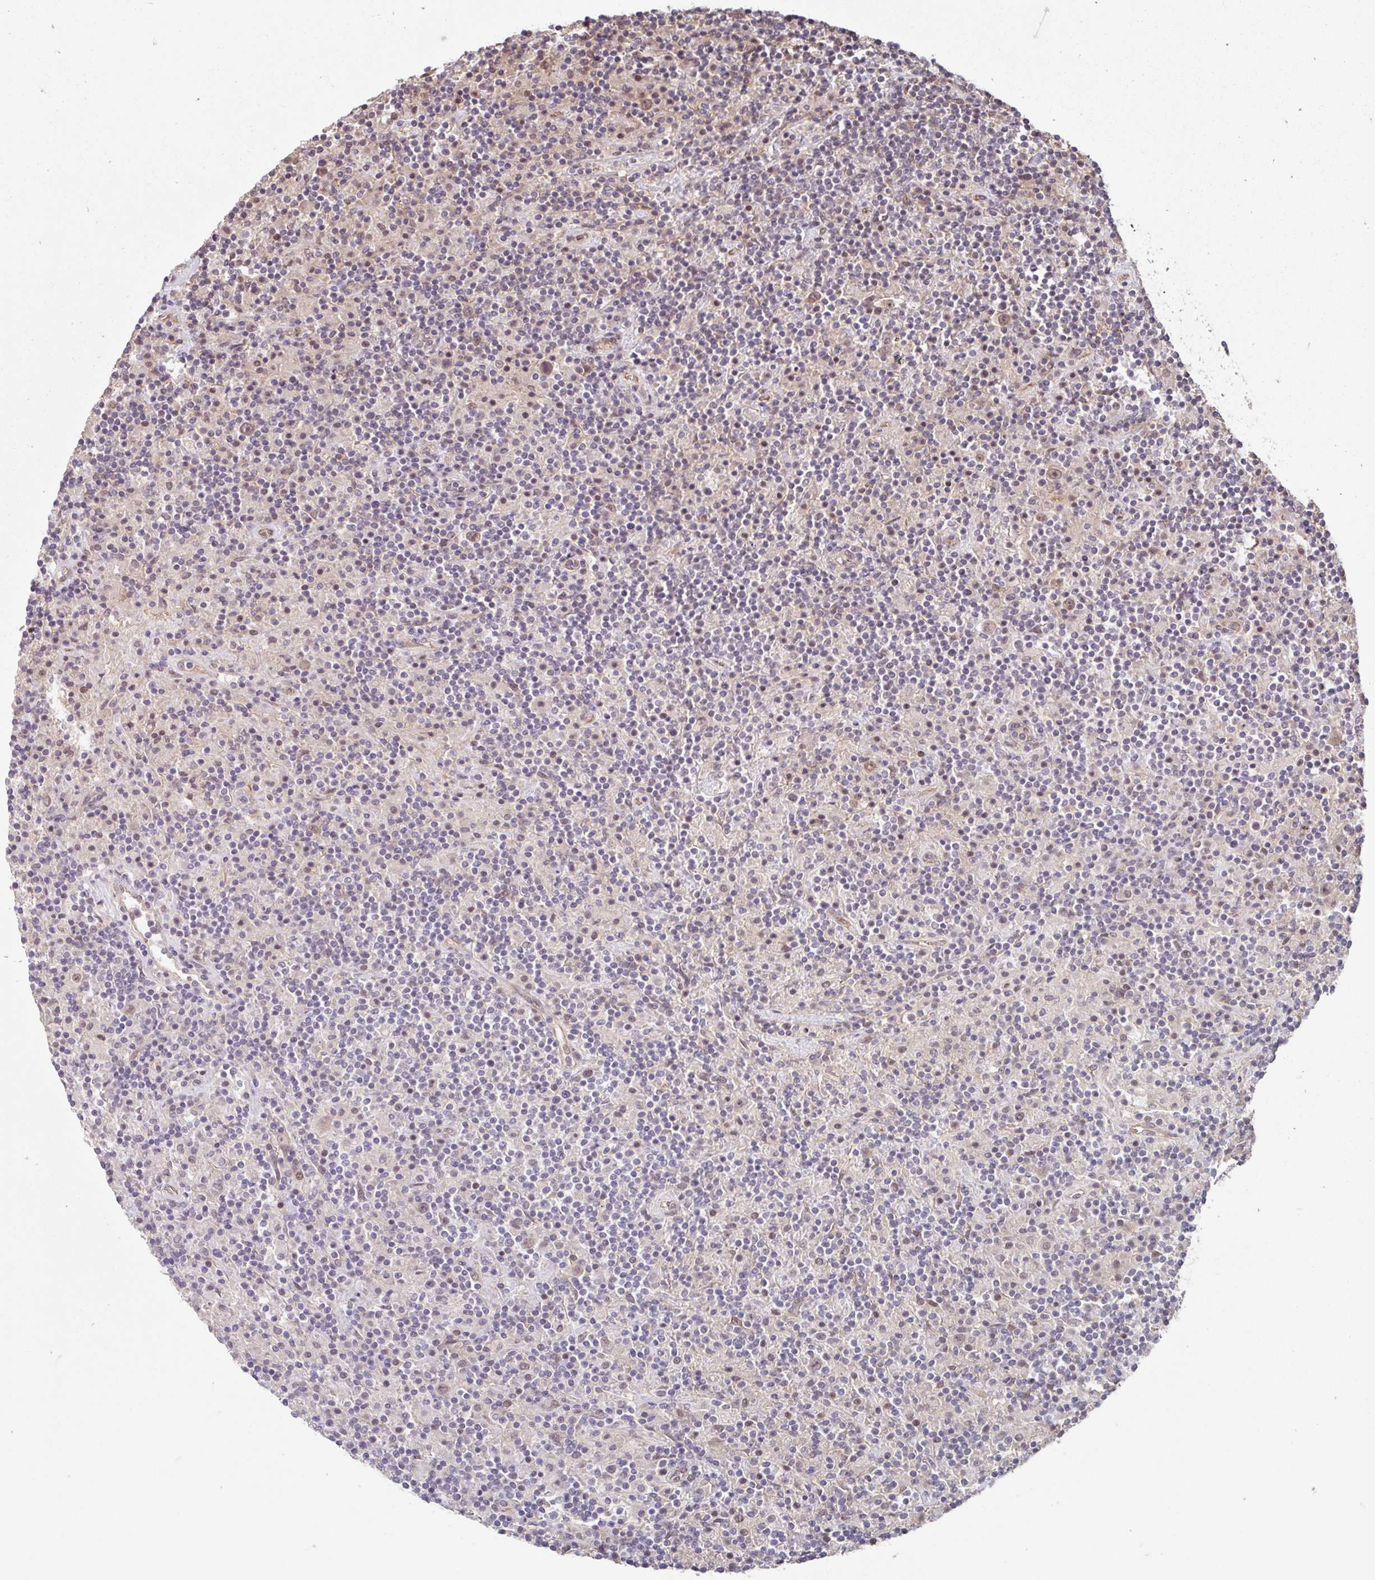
{"staining": {"intensity": "weak", "quantity": ">75%", "location": "nuclear"}, "tissue": "lymphoma", "cell_type": "Tumor cells", "image_type": "cancer", "snomed": [{"axis": "morphology", "description": "Hodgkin's disease, NOS"}, {"axis": "topography", "description": "Lymph node"}], "caption": "Hodgkin's disease tissue reveals weak nuclear positivity in about >75% of tumor cells", "gene": "STYXL1", "patient": {"sex": "male", "age": 70}}